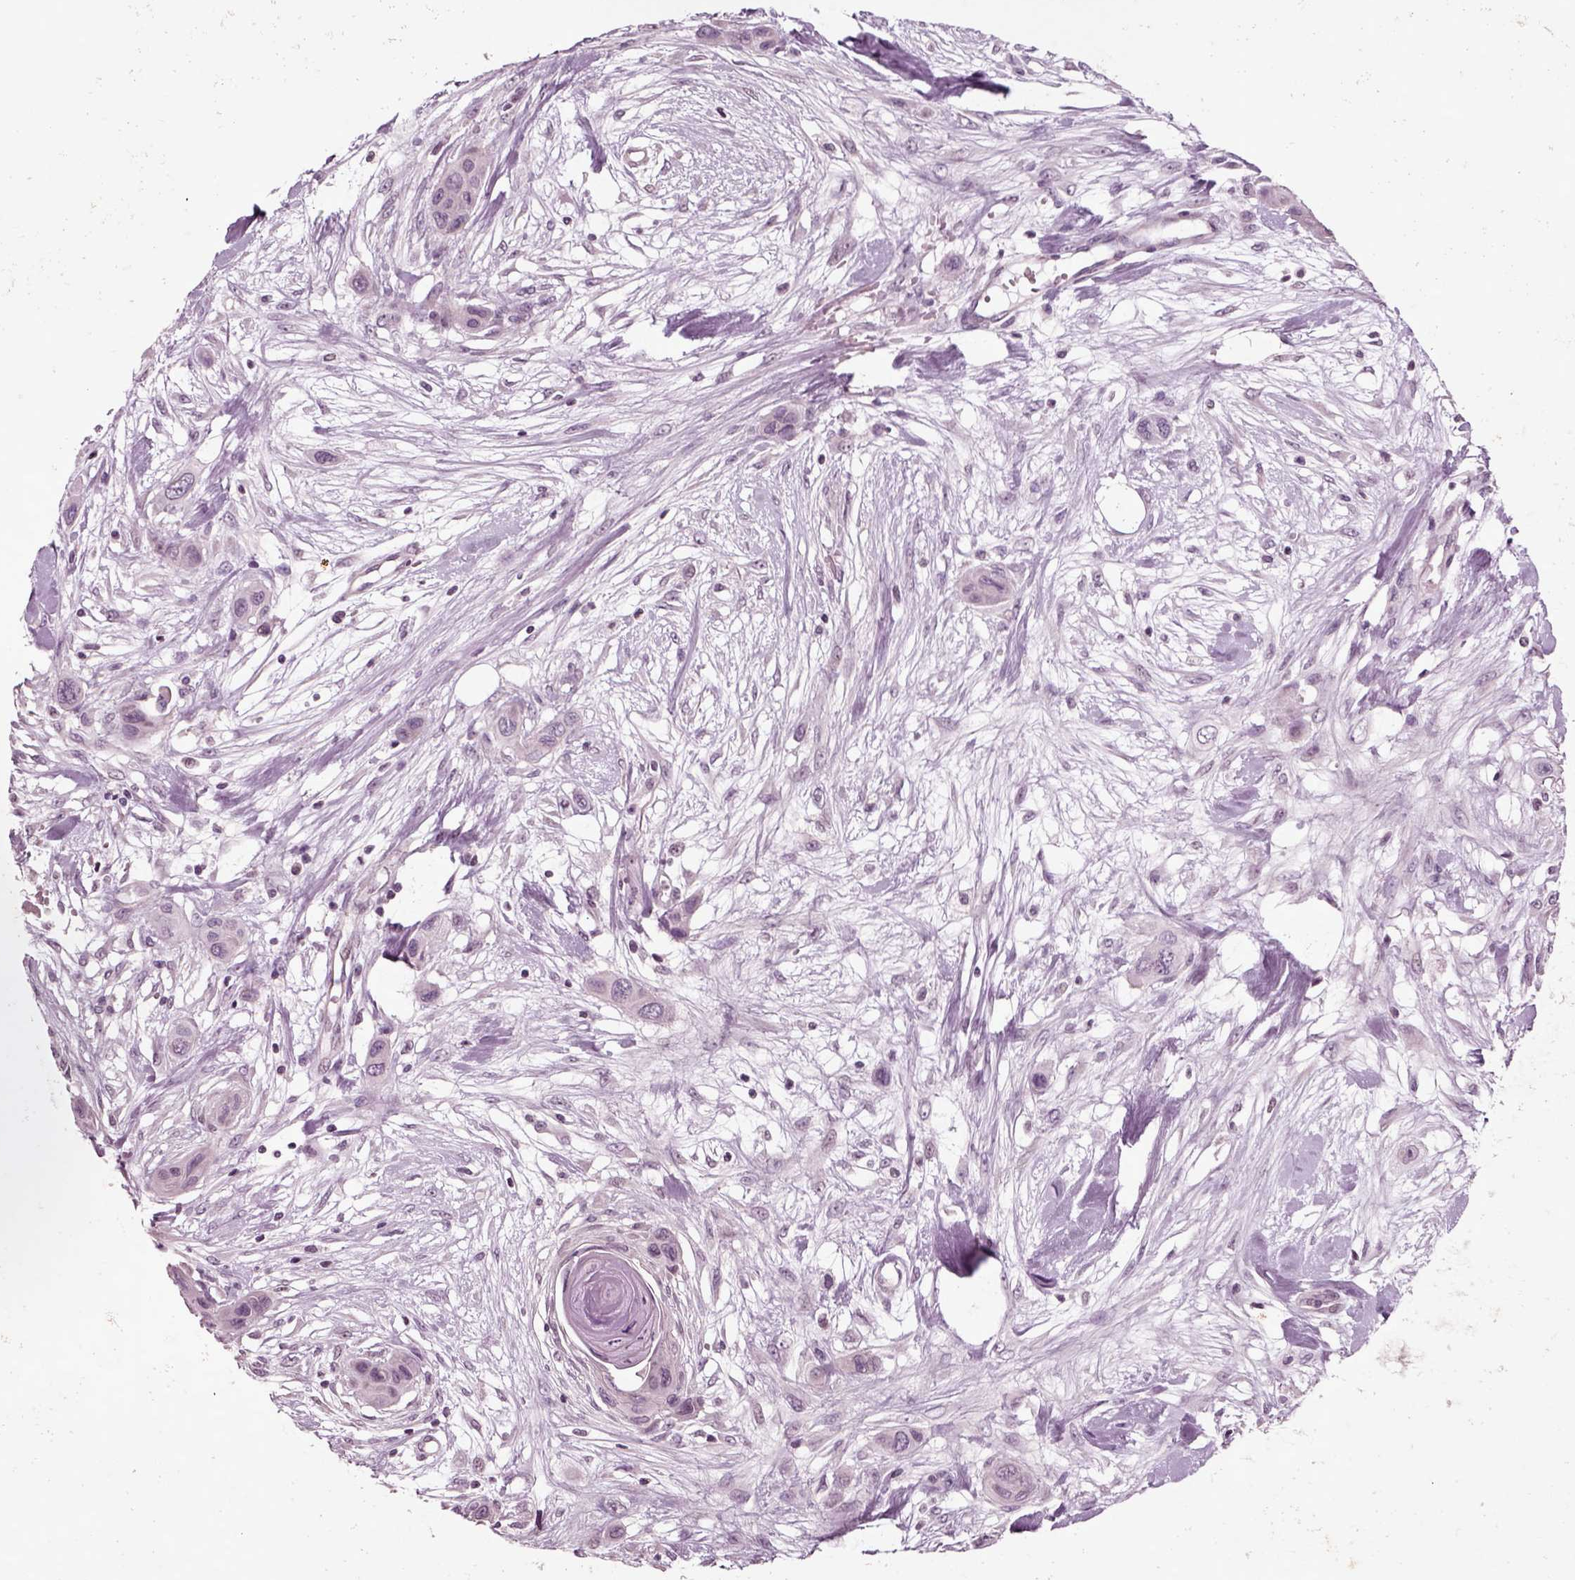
{"staining": {"intensity": "negative", "quantity": "none", "location": "none"}, "tissue": "skin cancer", "cell_type": "Tumor cells", "image_type": "cancer", "snomed": [{"axis": "morphology", "description": "Squamous cell carcinoma, NOS"}, {"axis": "topography", "description": "Skin"}], "caption": "The histopathology image exhibits no significant positivity in tumor cells of skin cancer (squamous cell carcinoma).", "gene": "CHGB", "patient": {"sex": "male", "age": 79}}